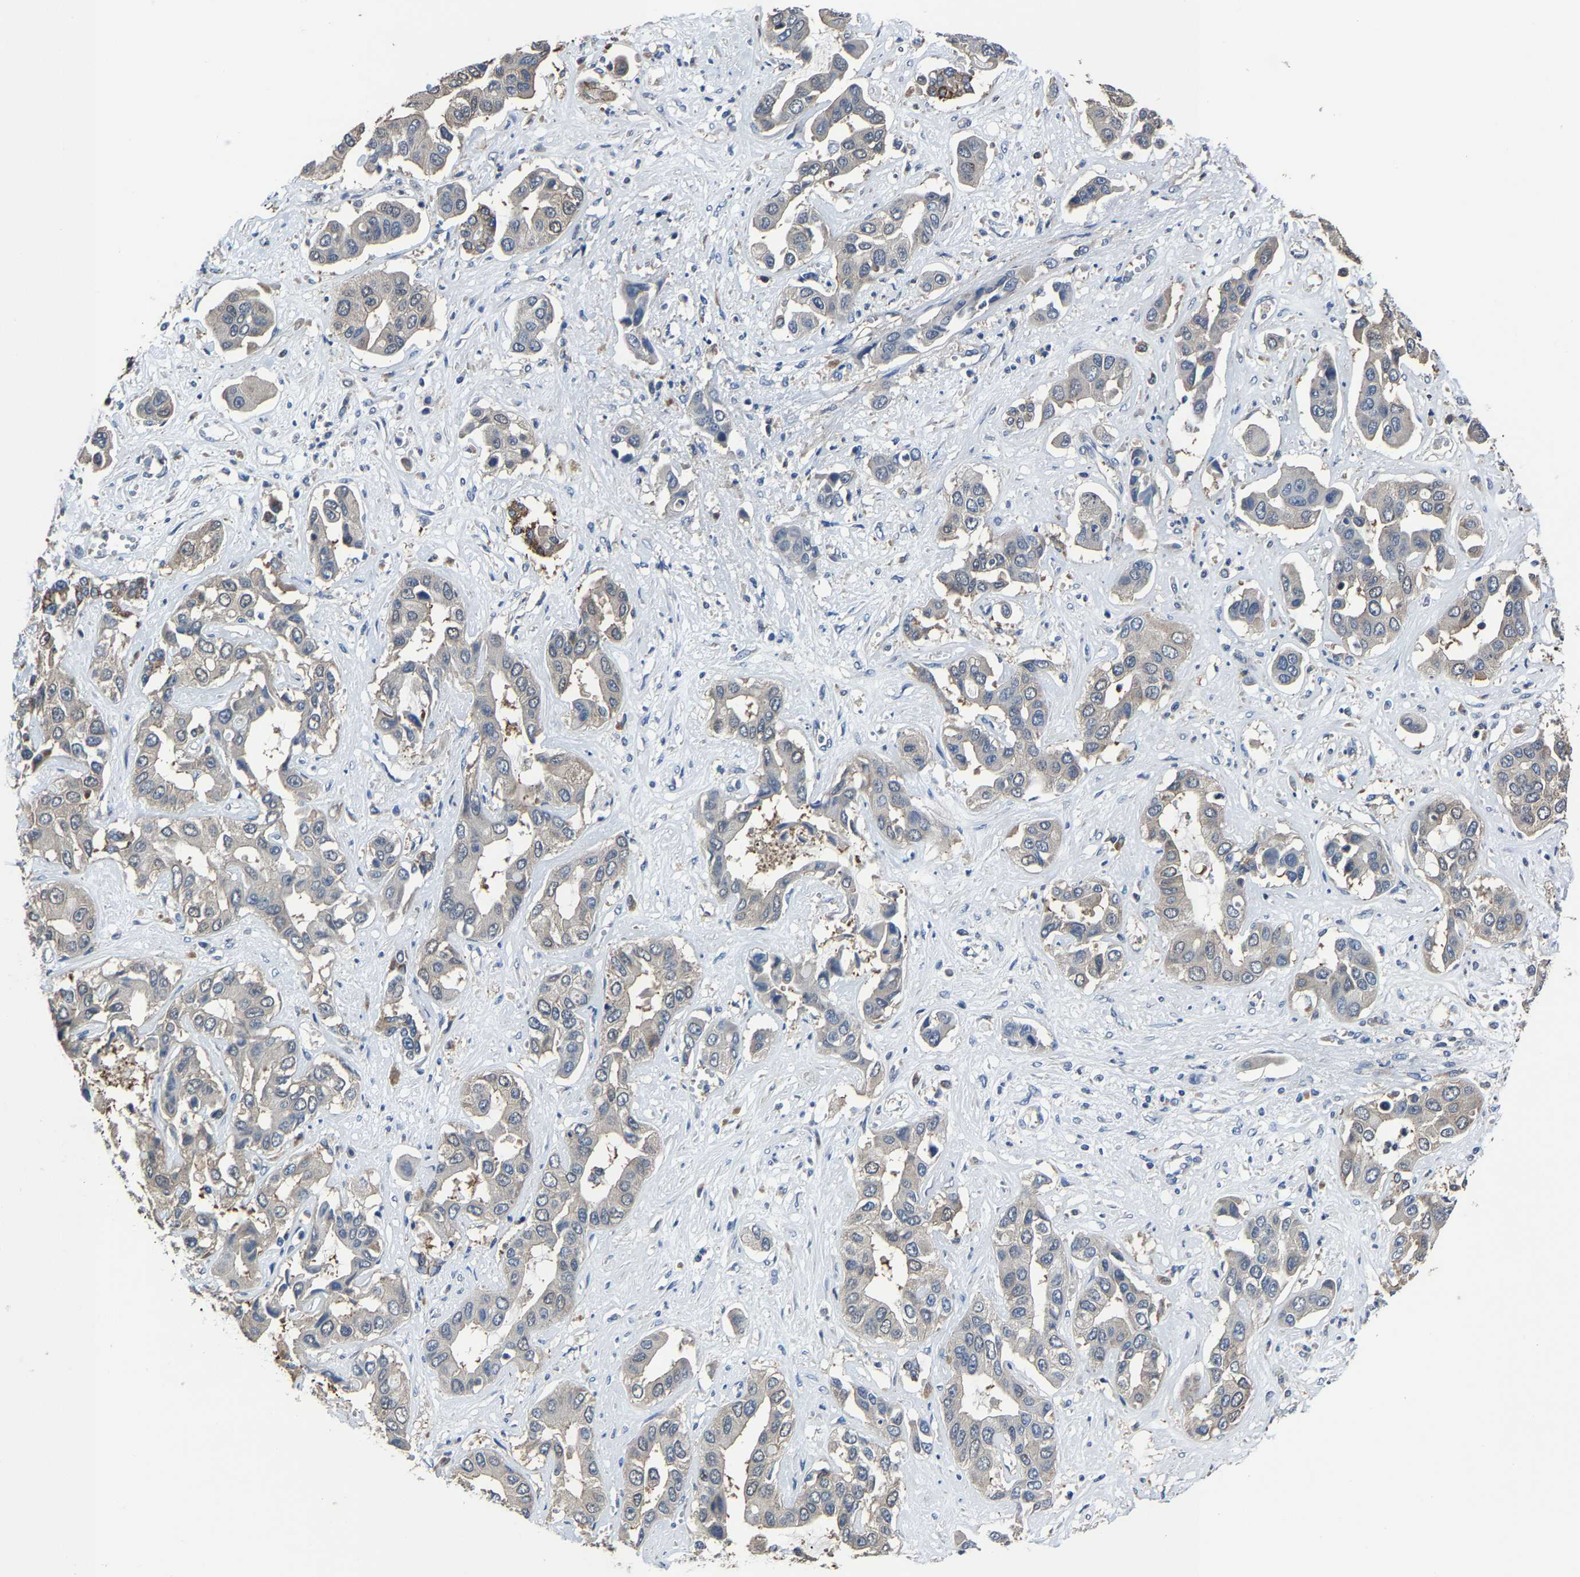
{"staining": {"intensity": "negative", "quantity": "none", "location": "none"}, "tissue": "liver cancer", "cell_type": "Tumor cells", "image_type": "cancer", "snomed": [{"axis": "morphology", "description": "Cholangiocarcinoma"}, {"axis": "topography", "description": "Liver"}], "caption": "There is no significant positivity in tumor cells of liver cholangiocarcinoma. The staining is performed using DAB (3,3'-diaminobenzidine) brown chromogen with nuclei counter-stained in using hematoxylin.", "gene": "STRBP", "patient": {"sex": "female", "age": 52}}